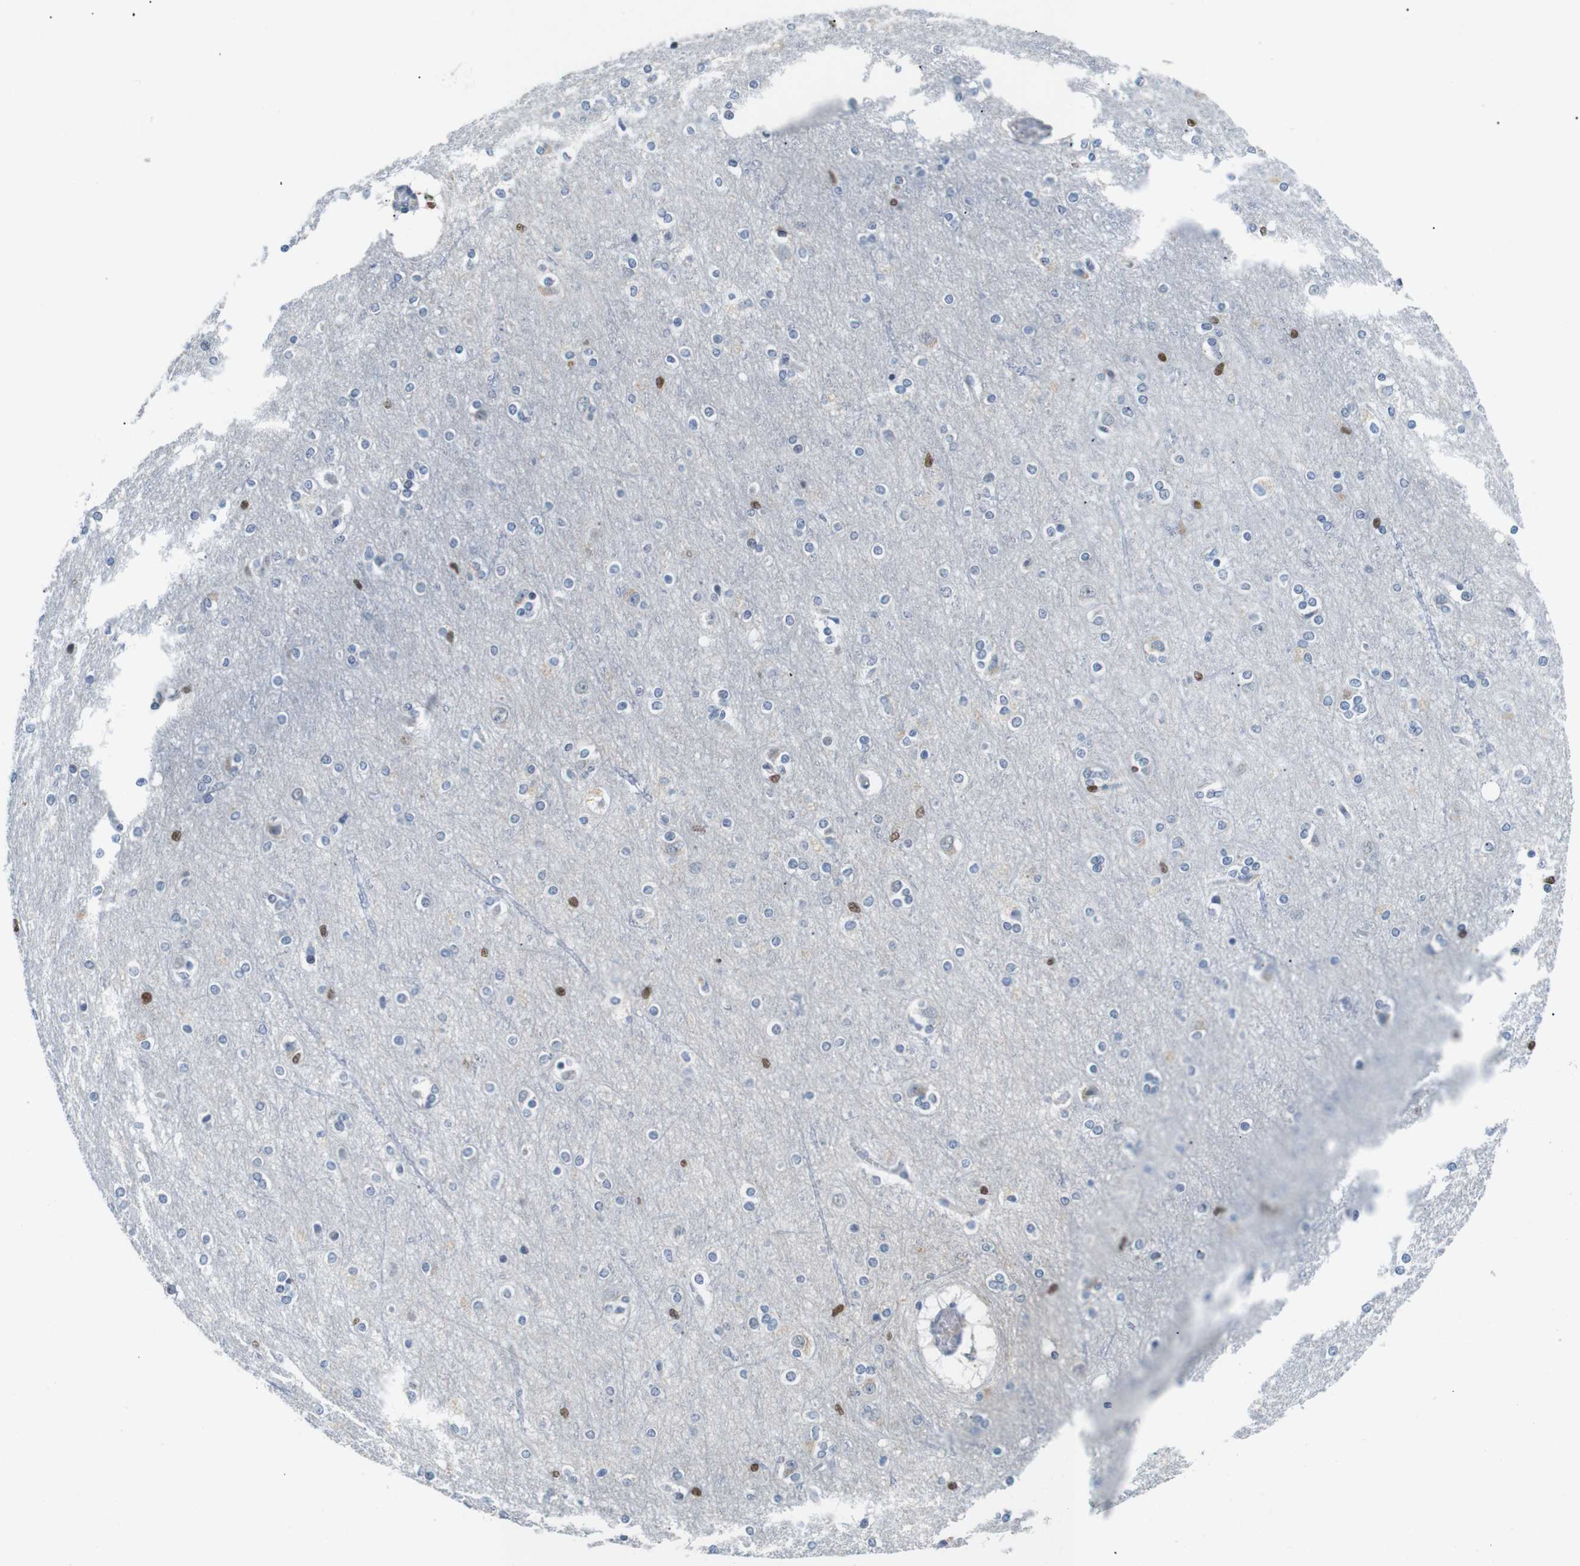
{"staining": {"intensity": "negative", "quantity": "none", "location": "none"}, "tissue": "cerebral cortex", "cell_type": "Endothelial cells", "image_type": "normal", "snomed": [{"axis": "morphology", "description": "Normal tissue, NOS"}, {"axis": "topography", "description": "Cerebral cortex"}], "caption": "A histopathology image of cerebral cortex stained for a protein displays no brown staining in endothelial cells. Nuclei are stained in blue.", "gene": "IRF8", "patient": {"sex": "female", "age": 54}}